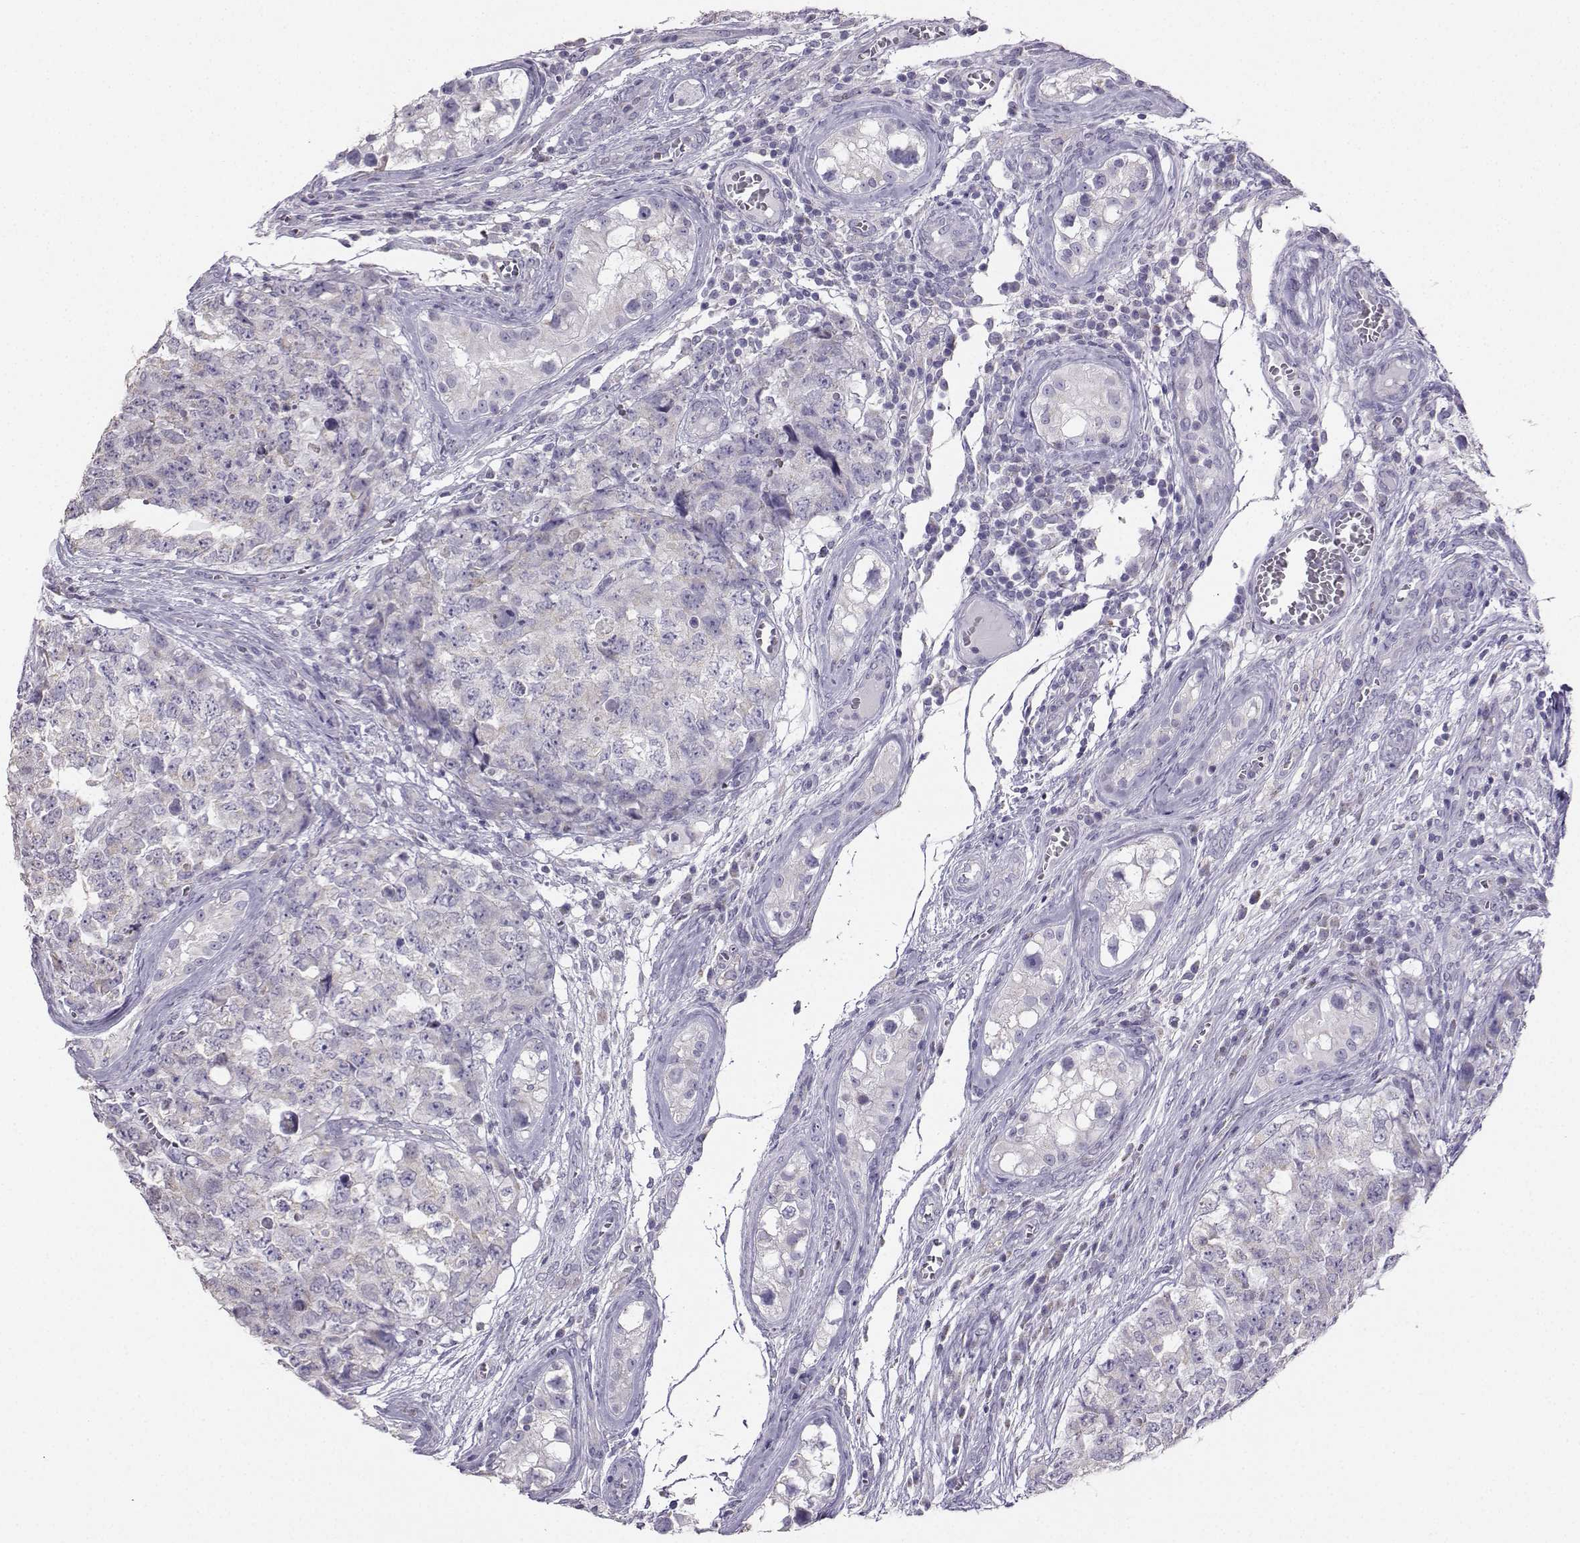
{"staining": {"intensity": "negative", "quantity": "none", "location": "none"}, "tissue": "testis cancer", "cell_type": "Tumor cells", "image_type": "cancer", "snomed": [{"axis": "morphology", "description": "Carcinoma, Embryonal, NOS"}, {"axis": "topography", "description": "Testis"}], "caption": "A high-resolution micrograph shows IHC staining of testis cancer (embryonal carcinoma), which reveals no significant positivity in tumor cells.", "gene": "AVP", "patient": {"sex": "male", "age": 23}}